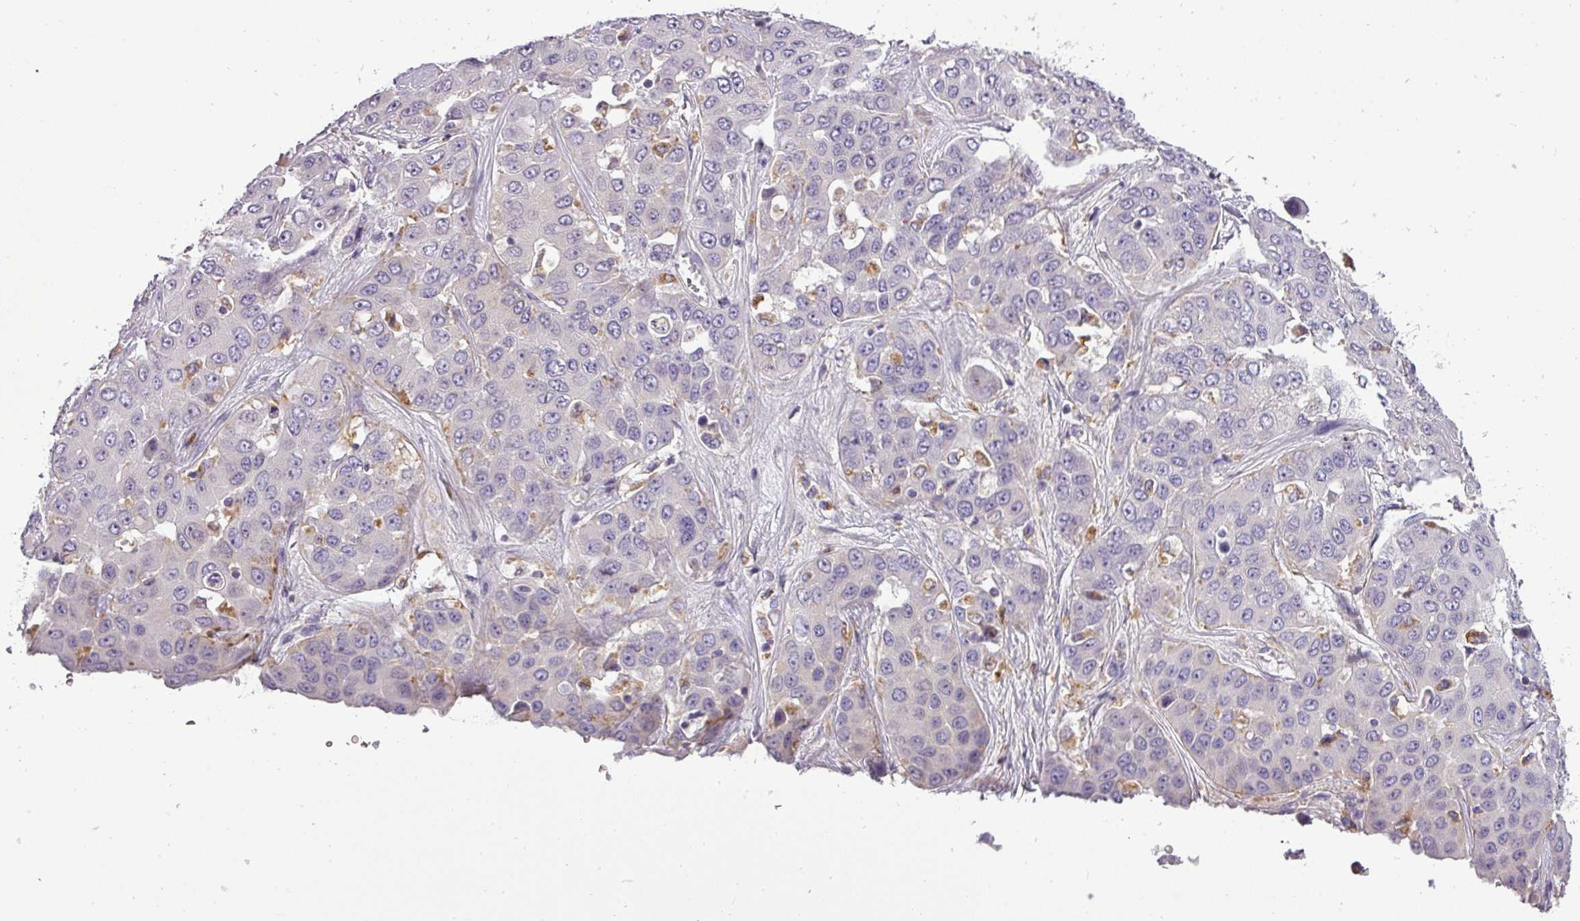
{"staining": {"intensity": "negative", "quantity": "none", "location": "none"}, "tissue": "liver cancer", "cell_type": "Tumor cells", "image_type": "cancer", "snomed": [{"axis": "morphology", "description": "Cholangiocarcinoma"}, {"axis": "topography", "description": "Liver"}], "caption": "There is no significant staining in tumor cells of liver cholangiocarcinoma.", "gene": "ATP6V1D", "patient": {"sex": "female", "age": 52}}